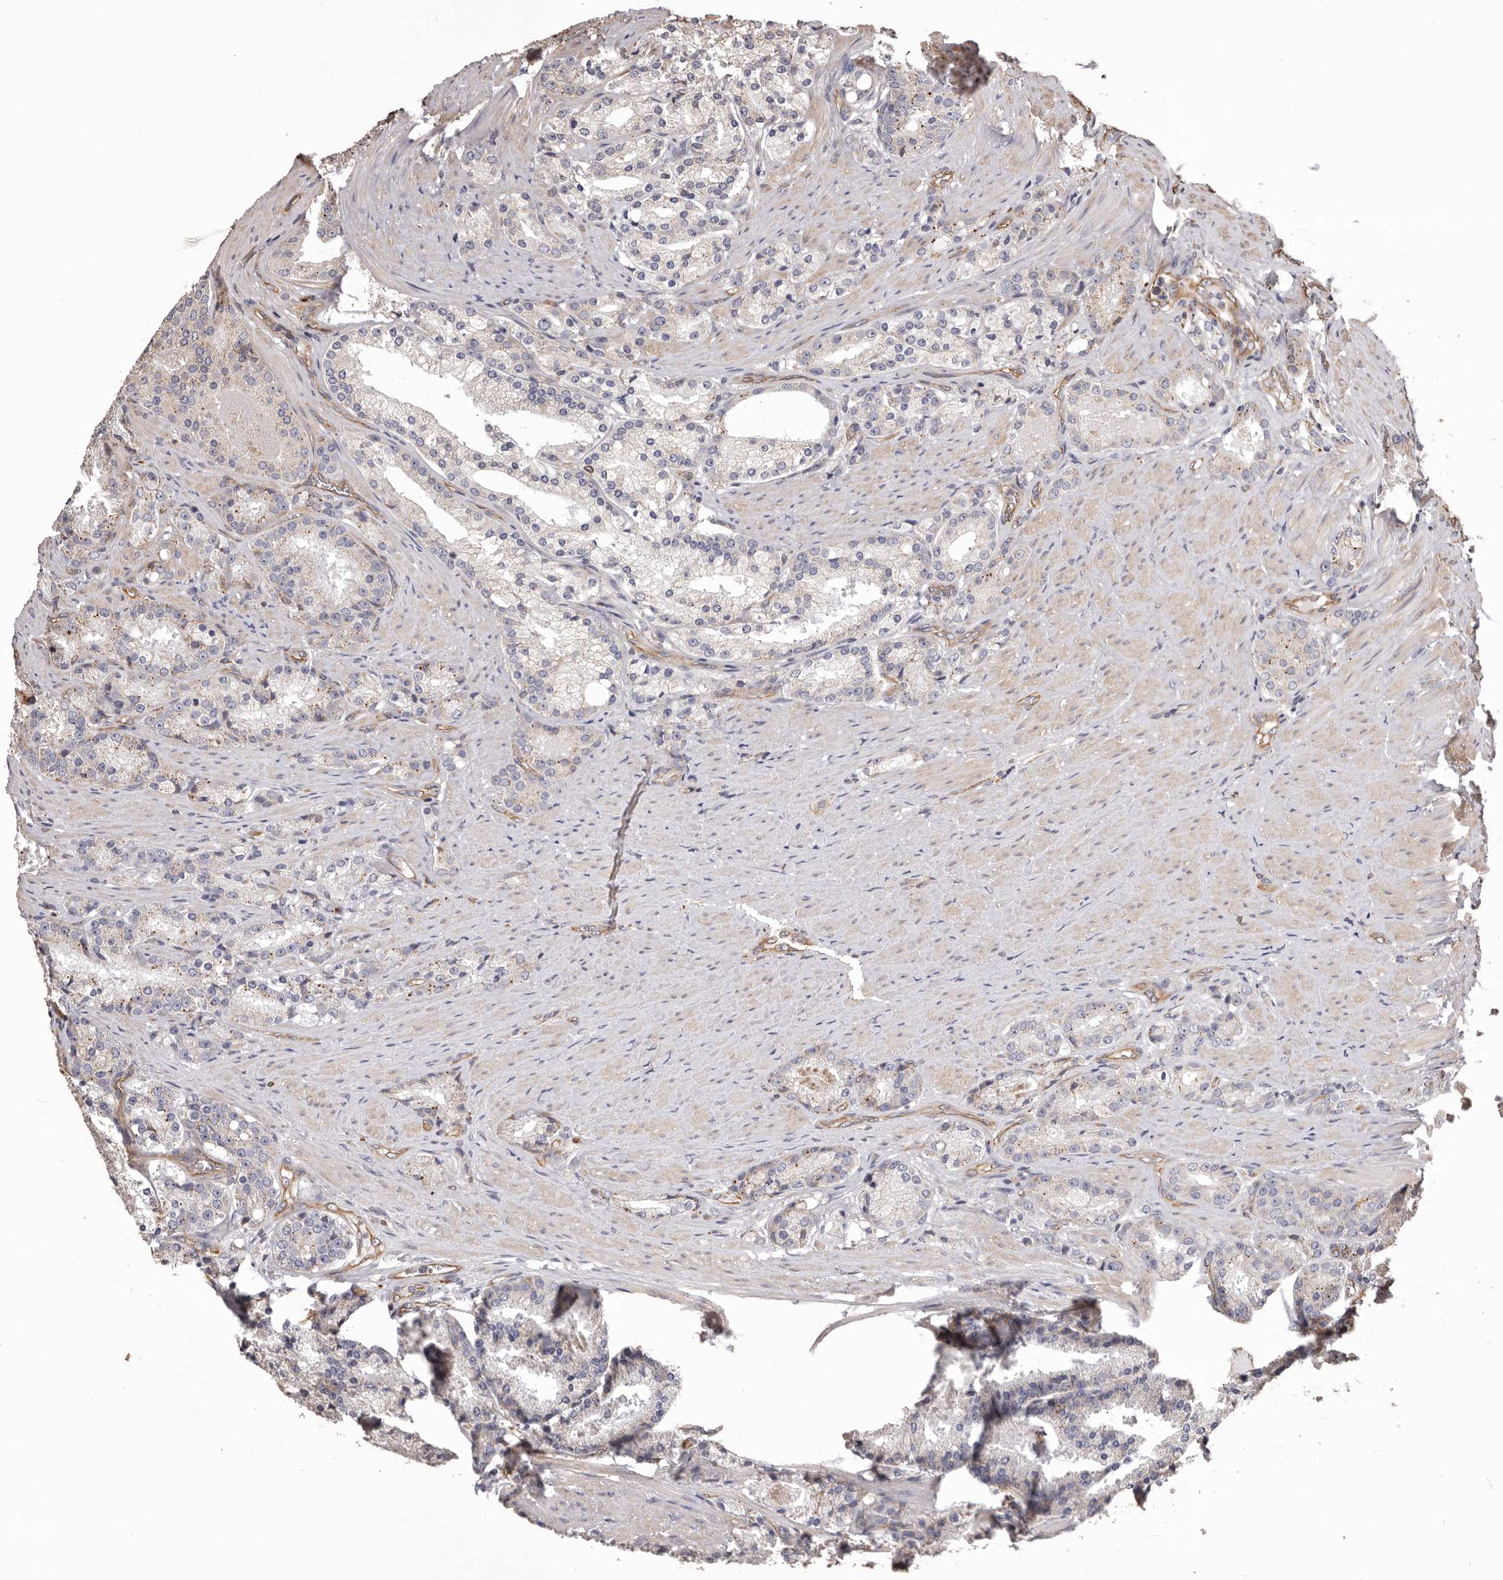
{"staining": {"intensity": "negative", "quantity": "none", "location": "none"}, "tissue": "prostate cancer", "cell_type": "Tumor cells", "image_type": "cancer", "snomed": [{"axis": "morphology", "description": "Adenocarcinoma, High grade"}, {"axis": "topography", "description": "Prostate"}], "caption": "DAB (3,3'-diaminobenzidine) immunohistochemical staining of high-grade adenocarcinoma (prostate) exhibits no significant expression in tumor cells.", "gene": "CEP104", "patient": {"sex": "male", "age": 60}}